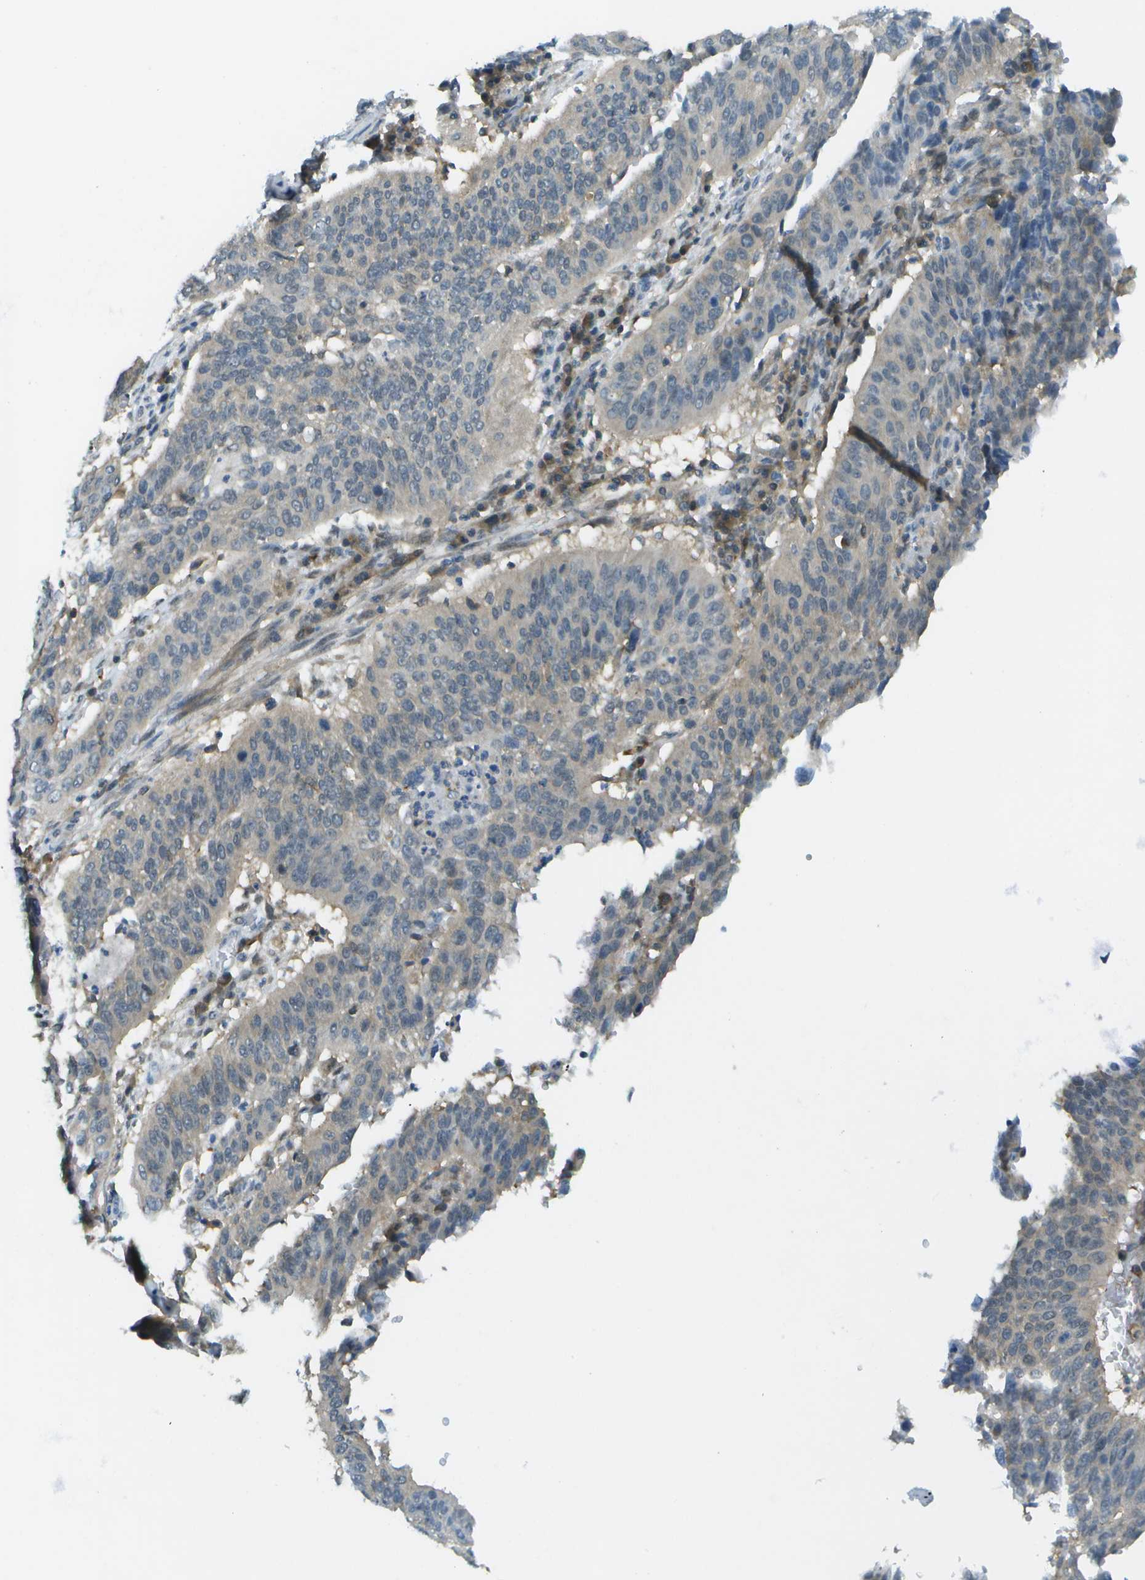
{"staining": {"intensity": "negative", "quantity": "none", "location": "none"}, "tissue": "cervical cancer", "cell_type": "Tumor cells", "image_type": "cancer", "snomed": [{"axis": "morphology", "description": "Normal tissue, NOS"}, {"axis": "morphology", "description": "Squamous cell carcinoma, NOS"}, {"axis": "topography", "description": "Cervix"}], "caption": "A high-resolution micrograph shows immunohistochemistry staining of cervical cancer, which exhibits no significant staining in tumor cells.", "gene": "CDH23", "patient": {"sex": "female", "age": 39}}